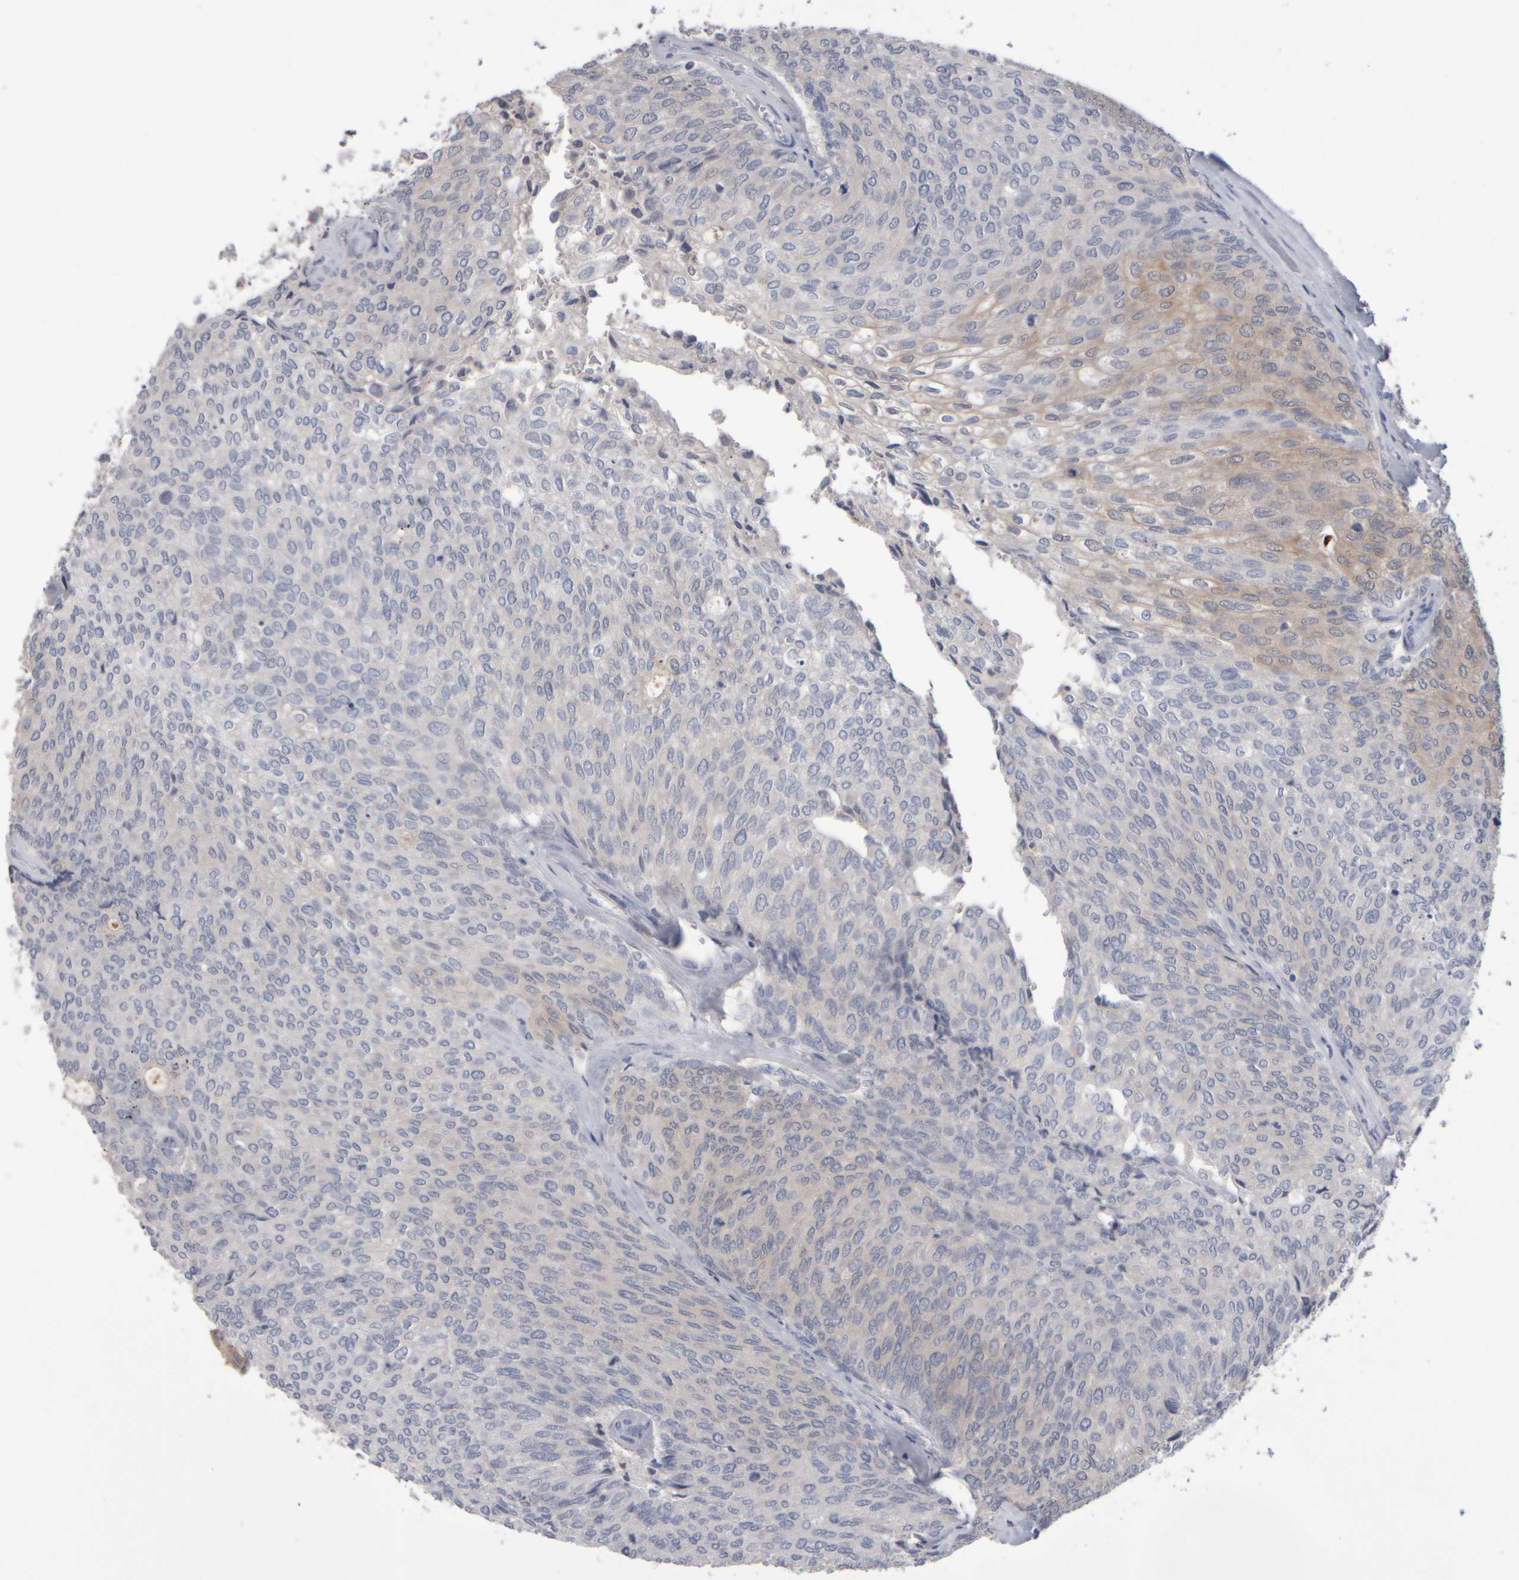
{"staining": {"intensity": "weak", "quantity": "<25%", "location": "cytoplasmic/membranous"}, "tissue": "urothelial cancer", "cell_type": "Tumor cells", "image_type": "cancer", "snomed": [{"axis": "morphology", "description": "Urothelial carcinoma, Low grade"}, {"axis": "topography", "description": "Urinary bladder"}], "caption": "Immunohistochemical staining of human low-grade urothelial carcinoma exhibits no significant expression in tumor cells.", "gene": "EPHX2", "patient": {"sex": "female", "age": 79}}